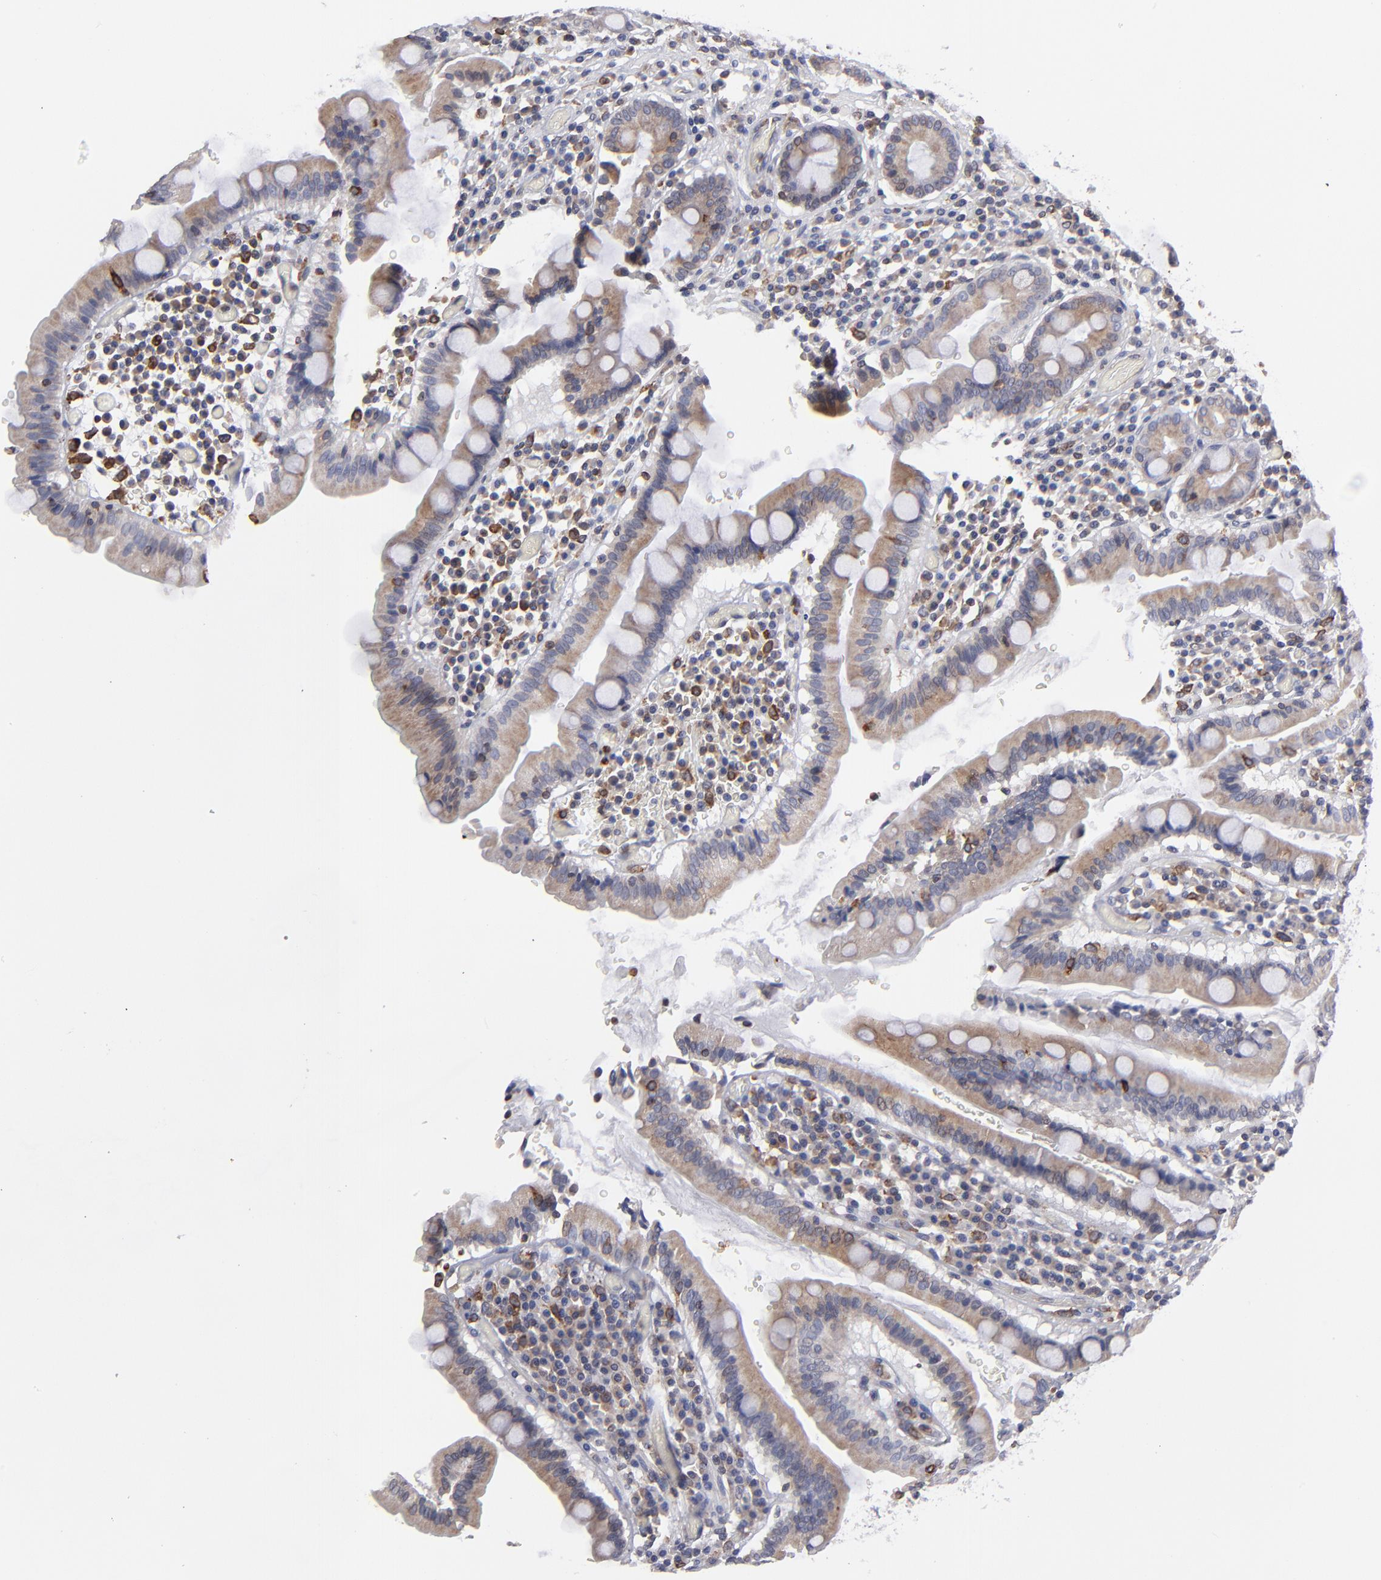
{"staining": {"intensity": "moderate", "quantity": ">75%", "location": "cytoplasmic/membranous"}, "tissue": "duodenum", "cell_type": "Glandular cells", "image_type": "normal", "snomed": [{"axis": "morphology", "description": "Normal tissue, NOS"}, {"axis": "topography", "description": "Stomach, lower"}, {"axis": "topography", "description": "Duodenum"}], "caption": "Protein expression analysis of benign duodenum exhibits moderate cytoplasmic/membranous expression in about >75% of glandular cells.", "gene": "TMX1", "patient": {"sex": "male", "age": 84}}